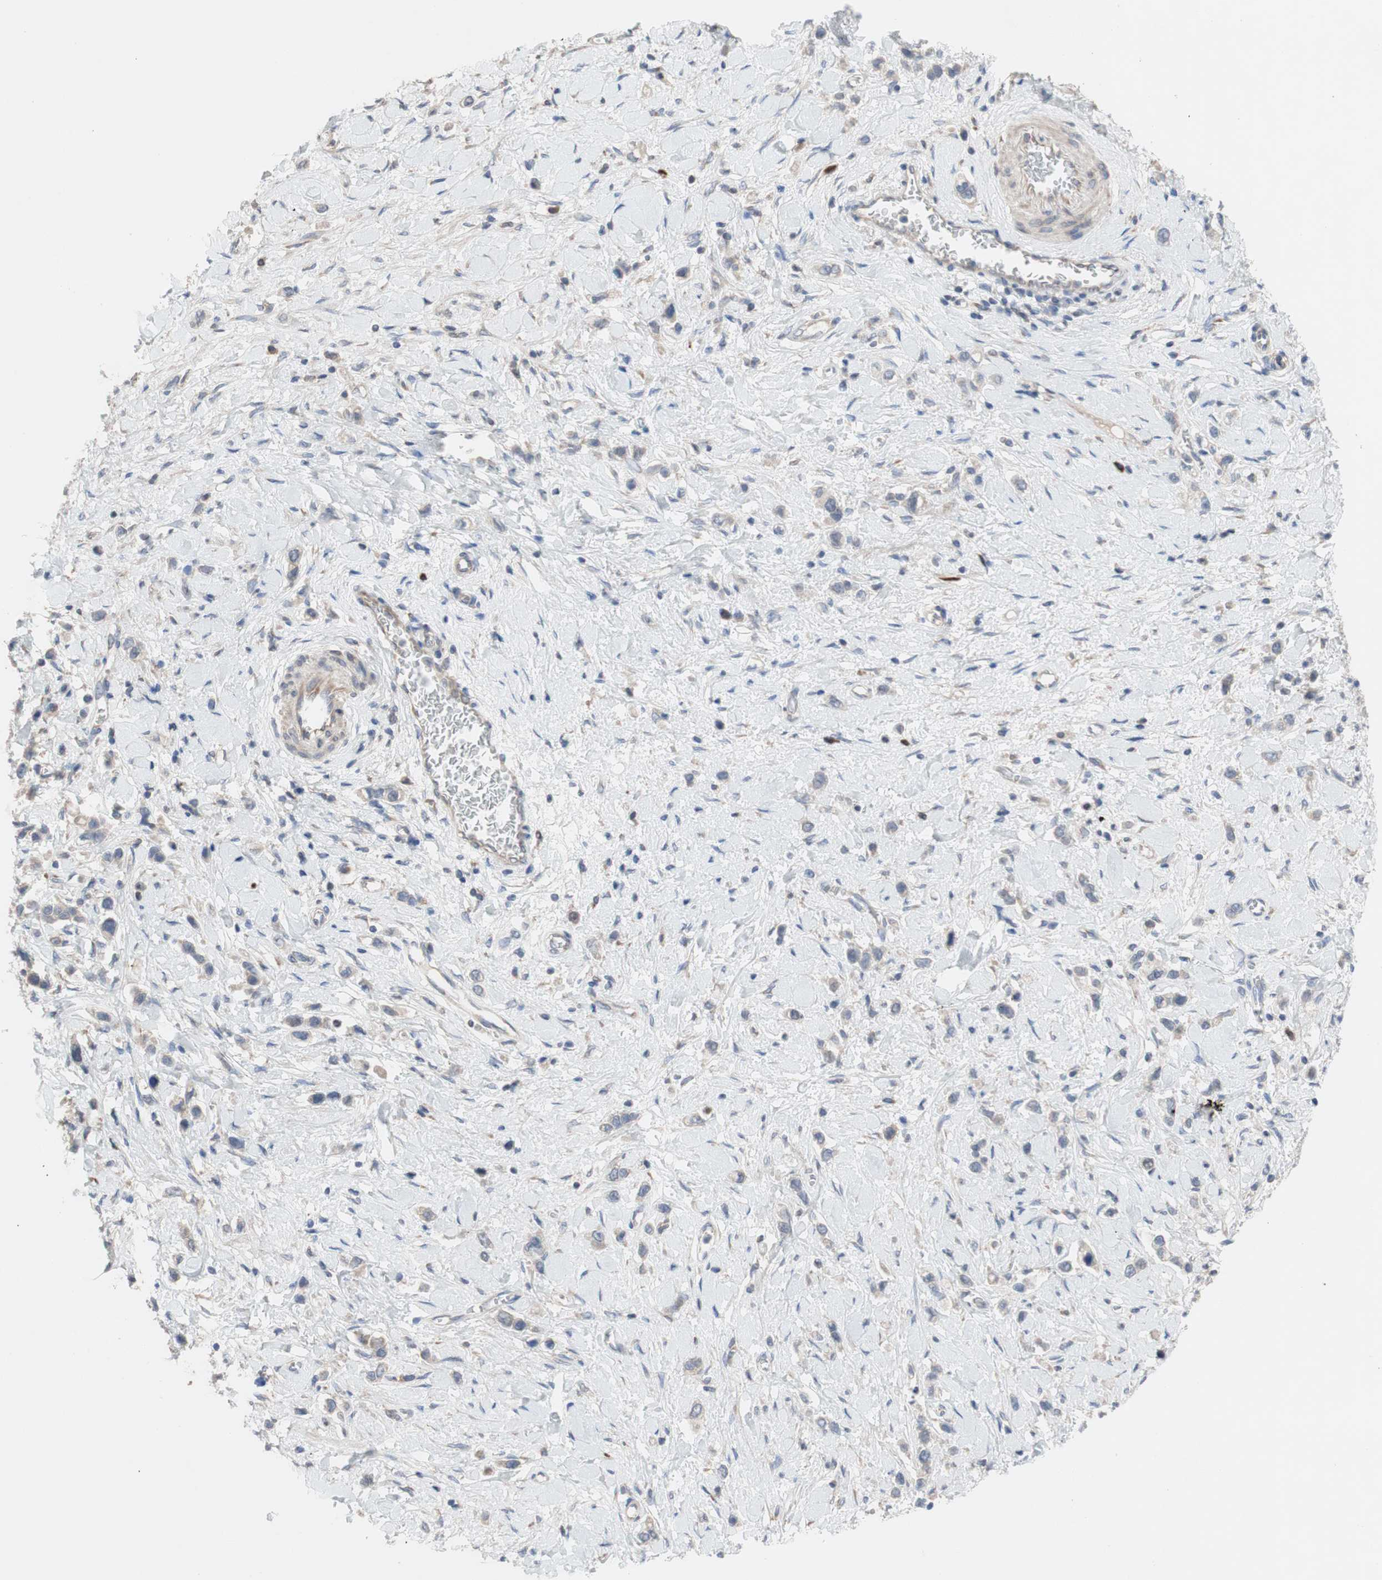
{"staining": {"intensity": "weak", "quantity": ">75%", "location": "cytoplasmic/membranous"}, "tissue": "stomach cancer", "cell_type": "Tumor cells", "image_type": "cancer", "snomed": [{"axis": "morphology", "description": "Normal tissue, NOS"}, {"axis": "morphology", "description": "Adenocarcinoma, NOS"}, {"axis": "topography", "description": "Stomach, upper"}, {"axis": "topography", "description": "Stomach"}], "caption": "Brown immunohistochemical staining in human stomach cancer (adenocarcinoma) demonstrates weak cytoplasmic/membranous staining in approximately >75% of tumor cells.", "gene": "TTC14", "patient": {"sex": "female", "age": 65}}